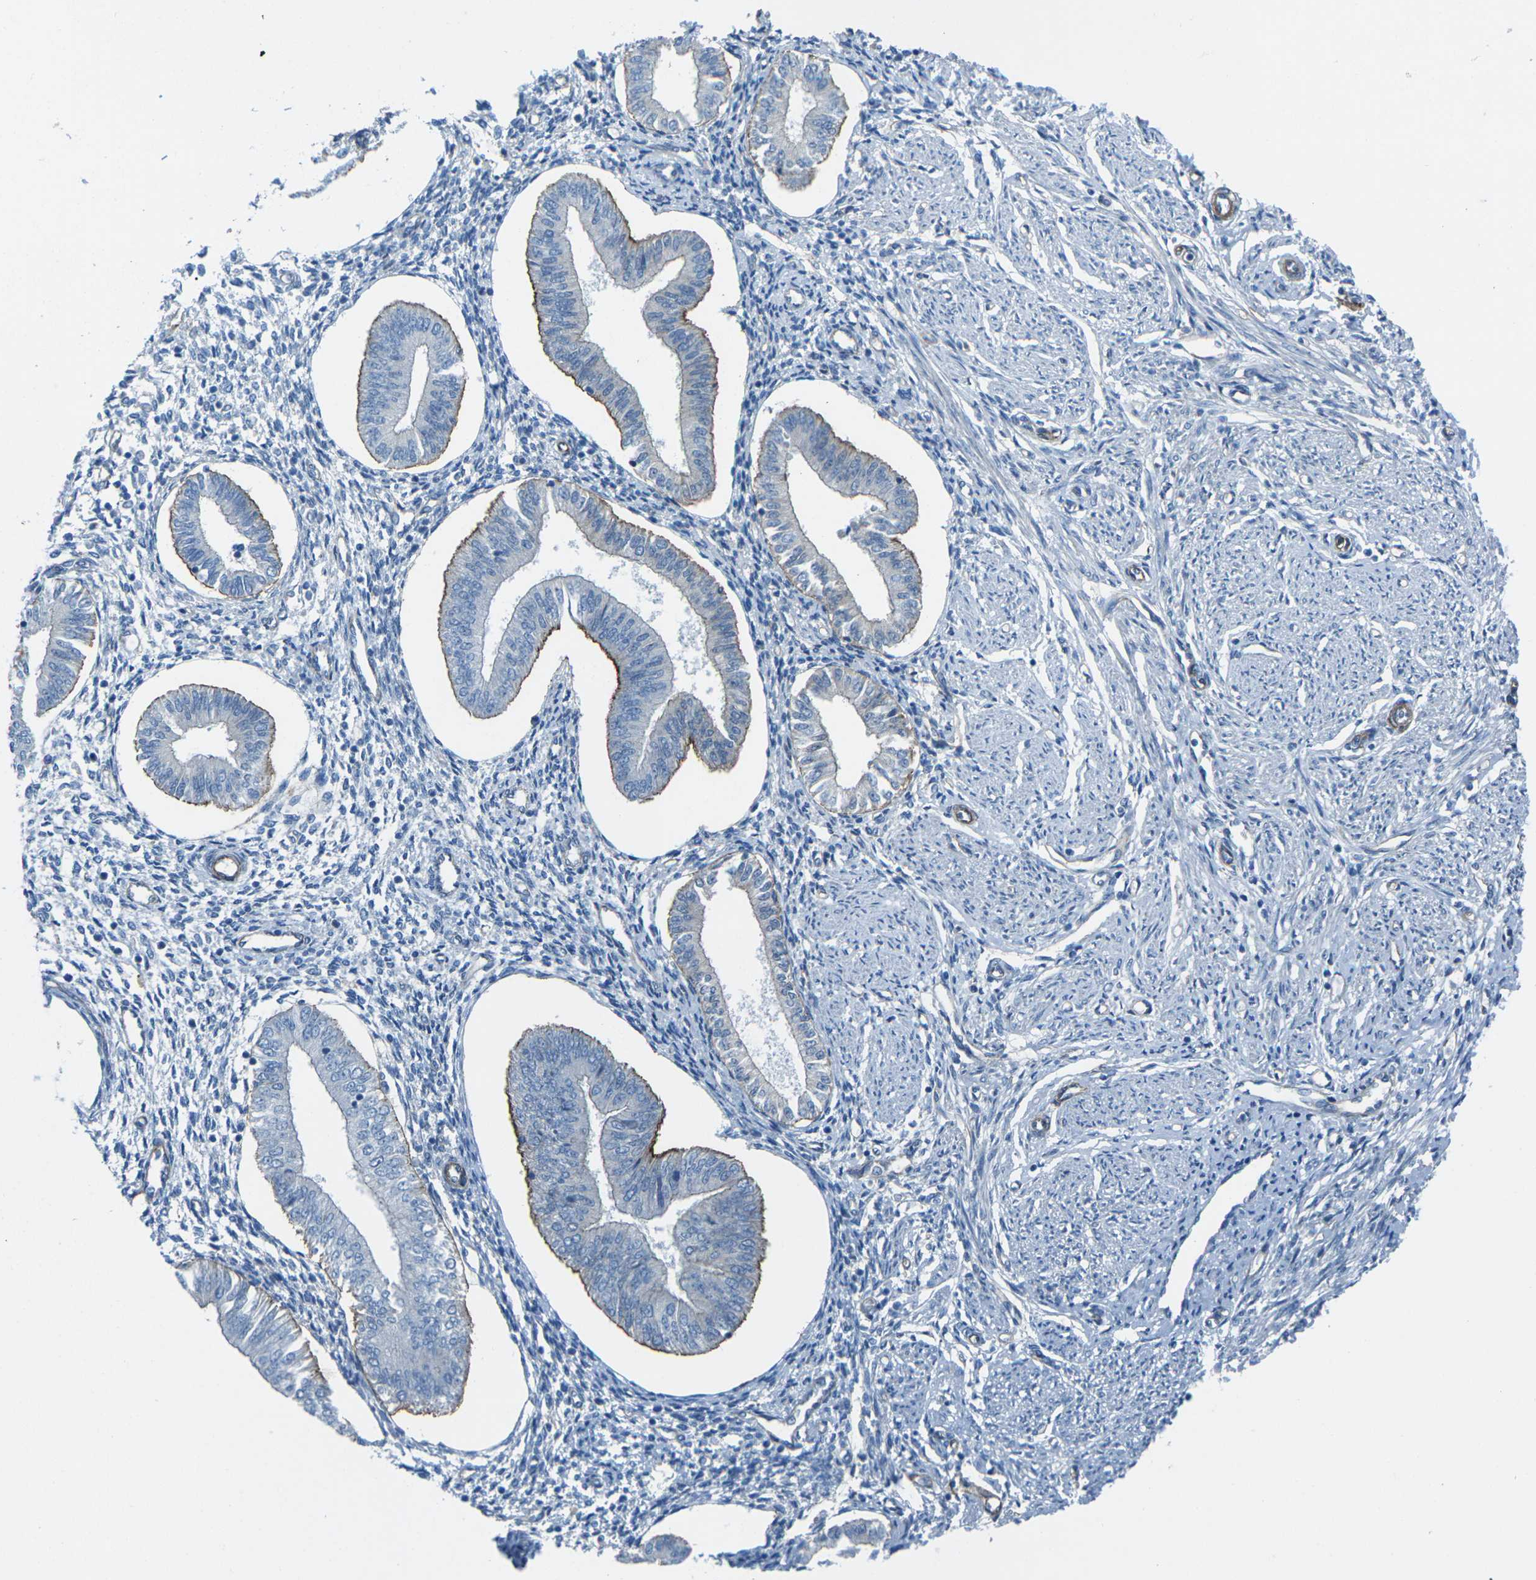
{"staining": {"intensity": "weak", "quantity": "<25%", "location": "cytoplasmic/membranous"}, "tissue": "endometrium", "cell_type": "Cells in endometrial stroma", "image_type": "normal", "snomed": [{"axis": "morphology", "description": "Normal tissue, NOS"}, {"axis": "topography", "description": "Endometrium"}], "caption": "Immunohistochemistry (IHC) photomicrograph of benign endometrium: endometrium stained with DAB (3,3'-diaminobenzidine) reveals no significant protein staining in cells in endometrial stroma. (Brightfield microscopy of DAB (3,3'-diaminobenzidine) immunohistochemistry at high magnification).", "gene": "UTRN", "patient": {"sex": "female", "age": 50}}